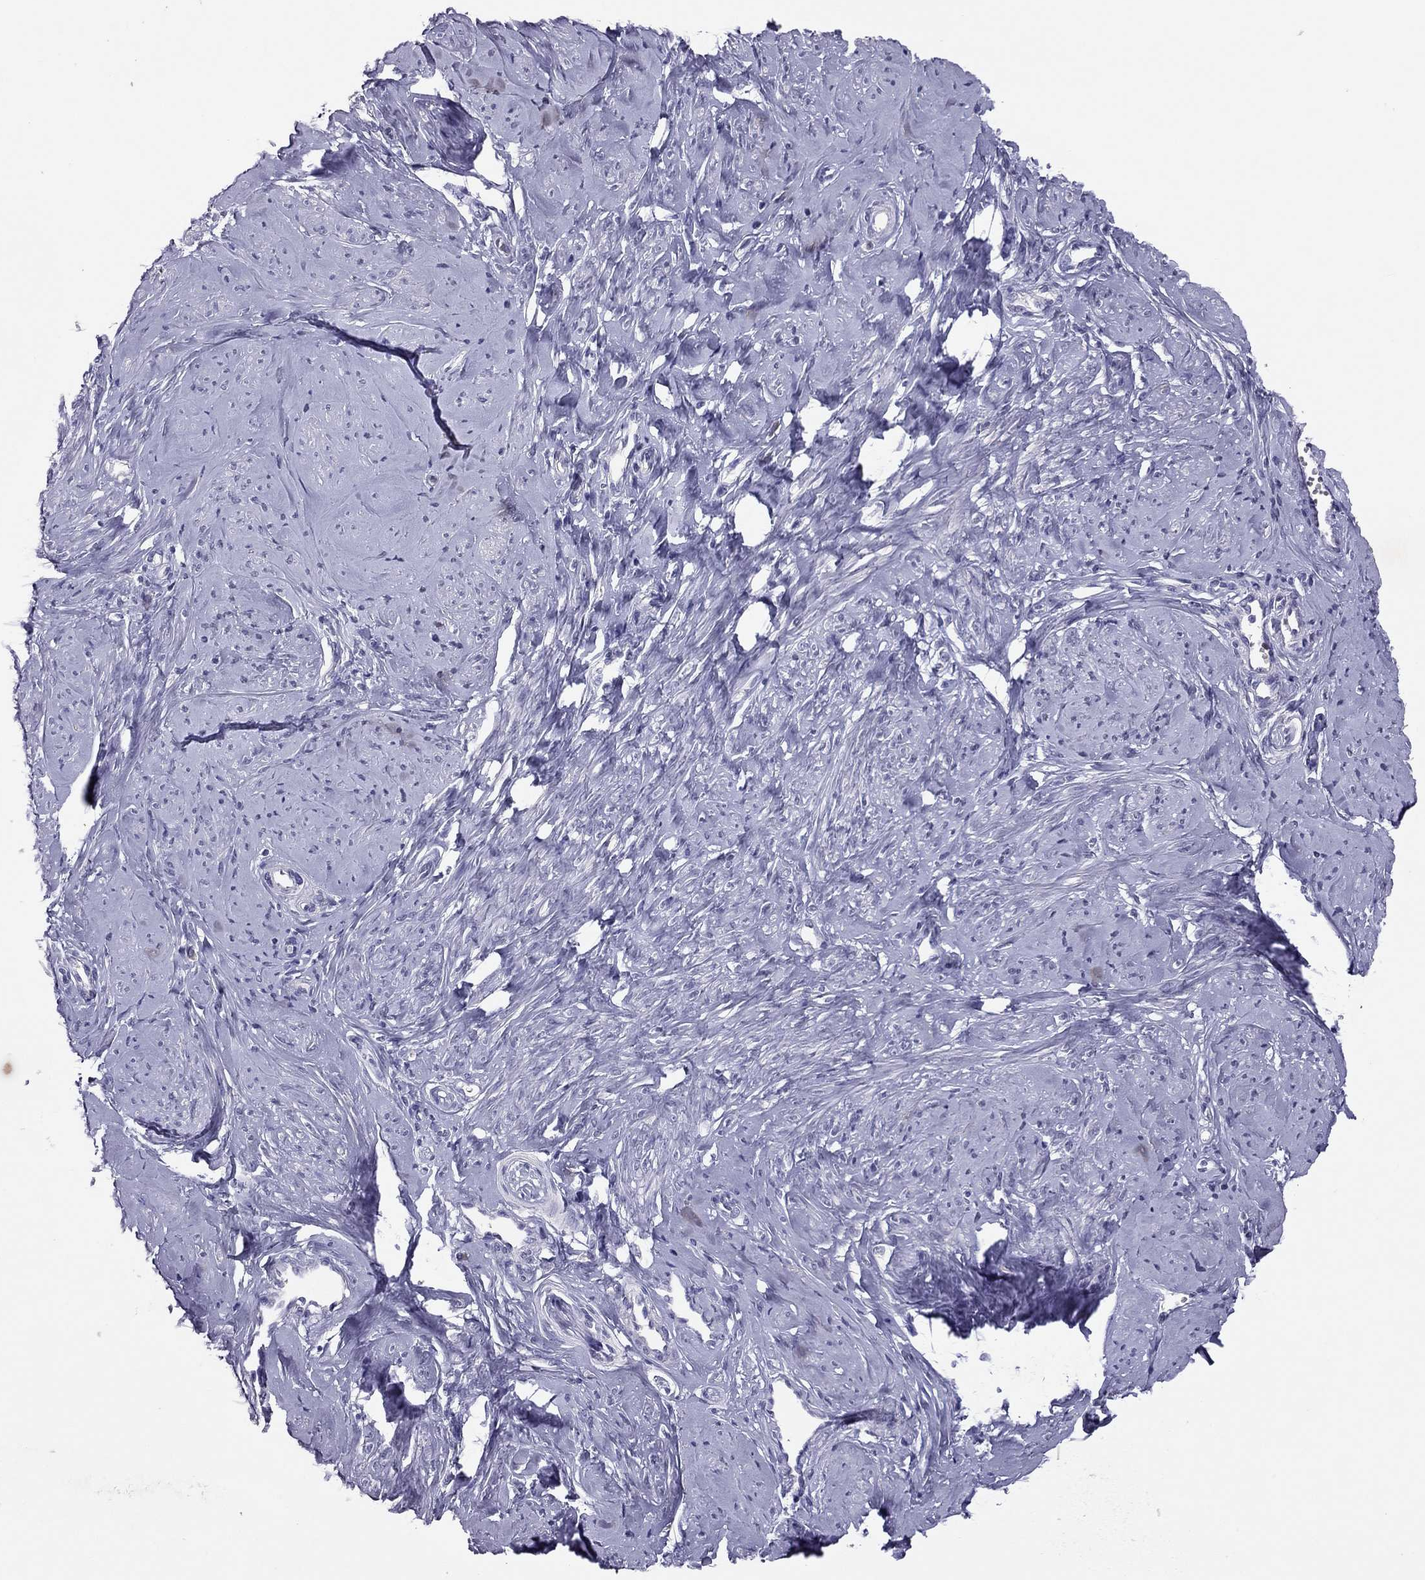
{"staining": {"intensity": "negative", "quantity": "none", "location": "none"}, "tissue": "smooth muscle", "cell_type": "Smooth muscle cells", "image_type": "normal", "snomed": [{"axis": "morphology", "description": "Normal tissue, NOS"}, {"axis": "topography", "description": "Smooth muscle"}], "caption": "The micrograph reveals no staining of smooth muscle cells in benign smooth muscle. (Brightfield microscopy of DAB (3,3'-diaminobenzidine) immunohistochemistry (IHC) at high magnification).", "gene": "ADORA2A", "patient": {"sex": "female", "age": 48}}